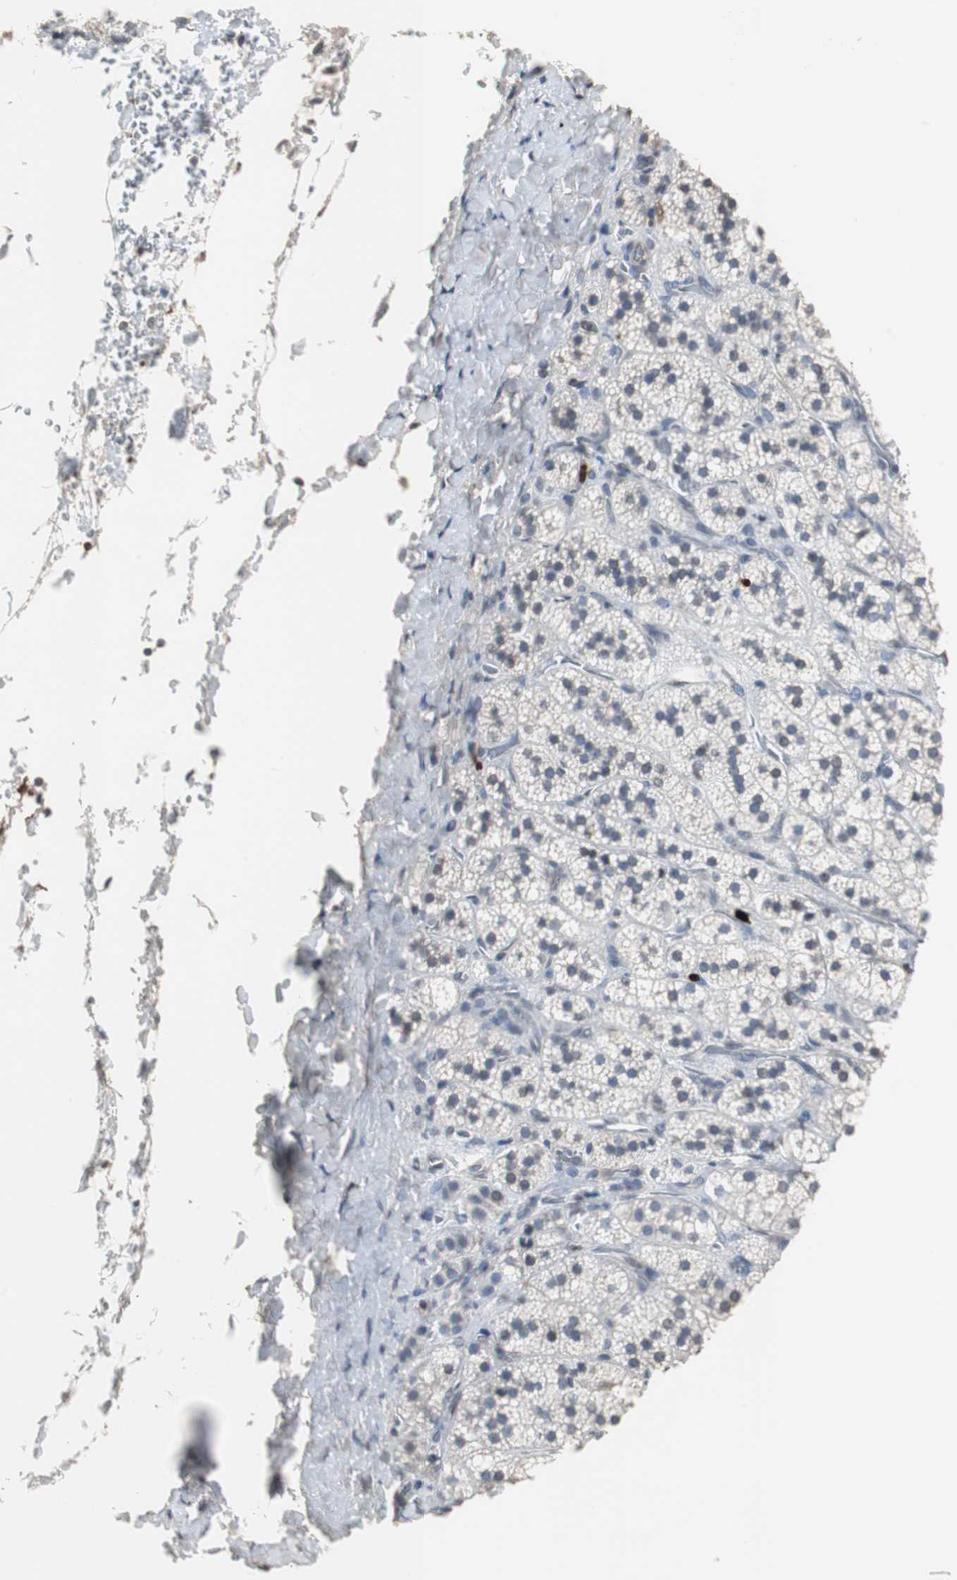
{"staining": {"intensity": "weak", "quantity": "<25%", "location": "nuclear"}, "tissue": "adrenal gland", "cell_type": "Glandular cells", "image_type": "normal", "snomed": [{"axis": "morphology", "description": "Normal tissue, NOS"}, {"axis": "topography", "description": "Adrenal gland"}], "caption": "Glandular cells show no significant positivity in normal adrenal gland. Nuclei are stained in blue.", "gene": "TOP2A", "patient": {"sex": "female", "age": 44}}